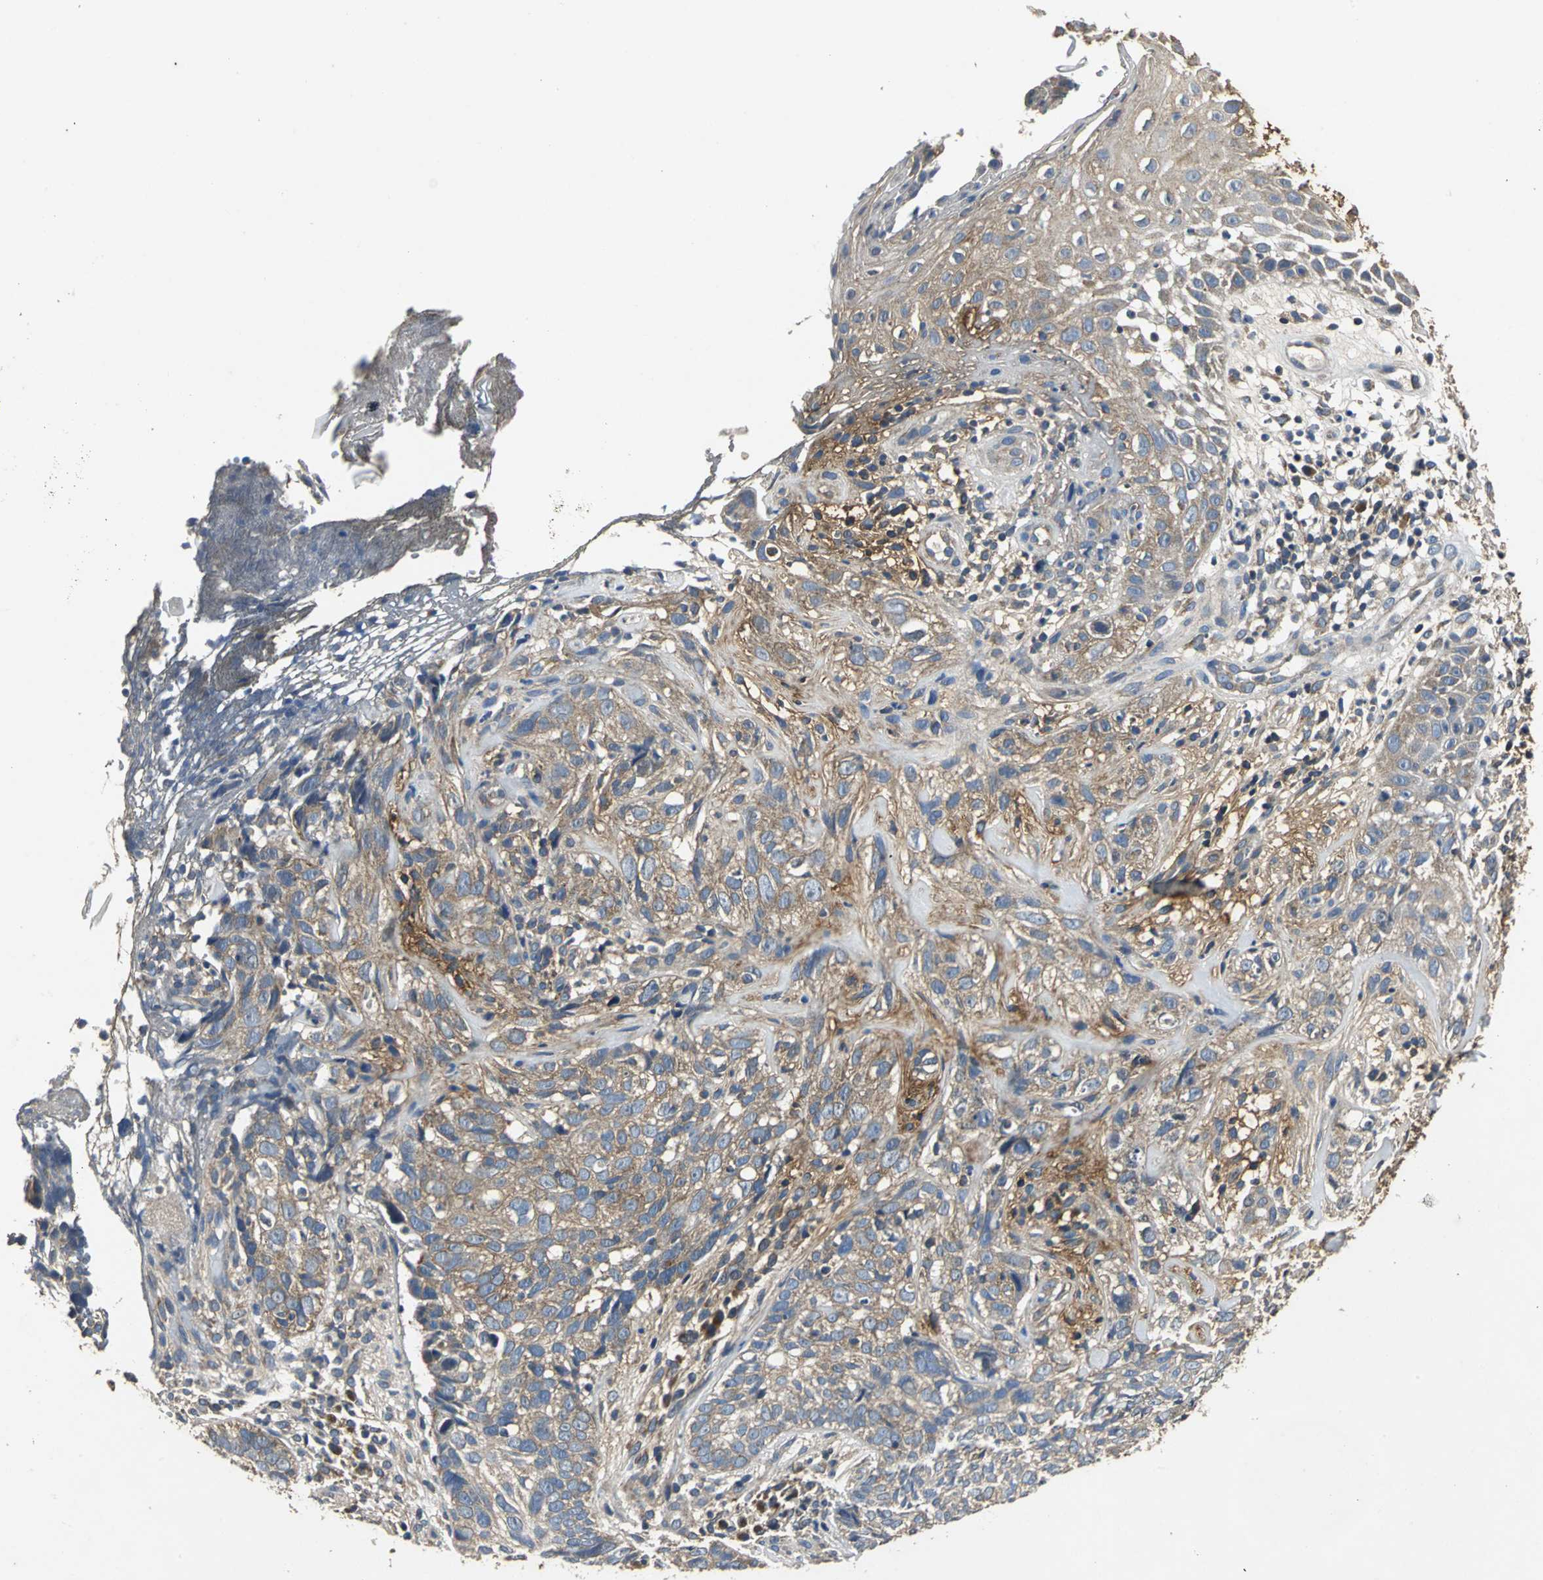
{"staining": {"intensity": "moderate", "quantity": ">75%", "location": "cytoplasmic/membranous"}, "tissue": "skin cancer", "cell_type": "Tumor cells", "image_type": "cancer", "snomed": [{"axis": "morphology", "description": "Basal cell carcinoma"}, {"axis": "topography", "description": "Skin"}], "caption": "Brown immunohistochemical staining in human basal cell carcinoma (skin) displays moderate cytoplasmic/membranous positivity in approximately >75% of tumor cells.", "gene": "IRF3", "patient": {"sex": "male", "age": 72}}